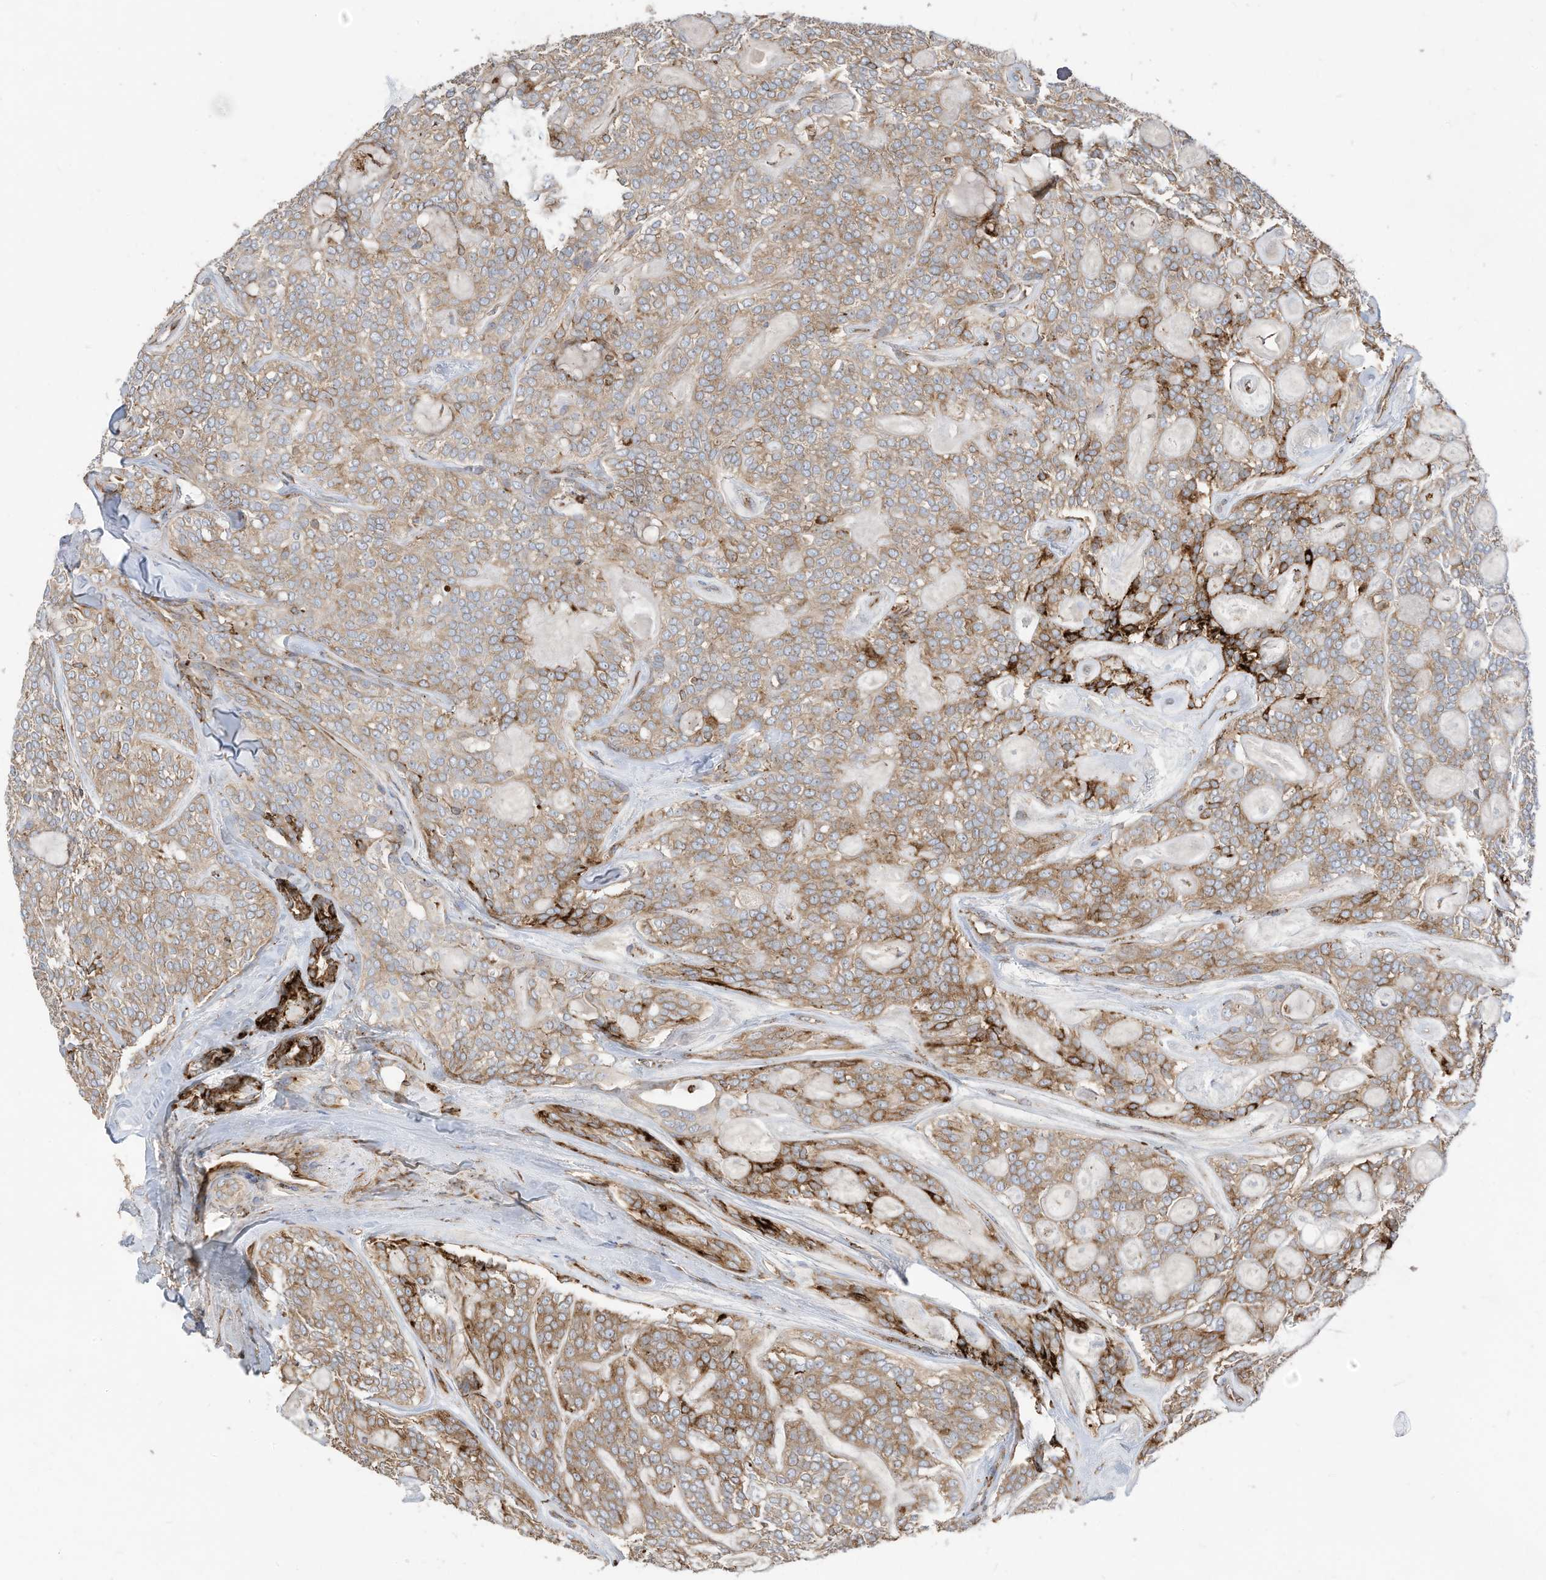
{"staining": {"intensity": "moderate", "quantity": "25%-75%", "location": "cytoplasmic/membranous"}, "tissue": "head and neck cancer", "cell_type": "Tumor cells", "image_type": "cancer", "snomed": [{"axis": "morphology", "description": "Adenocarcinoma, NOS"}, {"axis": "topography", "description": "Head-Neck"}], "caption": "Immunohistochemical staining of head and neck cancer displays moderate cytoplasmic/membranous protein staining in about 25%-75% of tumor cells.", "gene": "TRNAU1AP", "patient": {"sex": "male", "age": 66}}